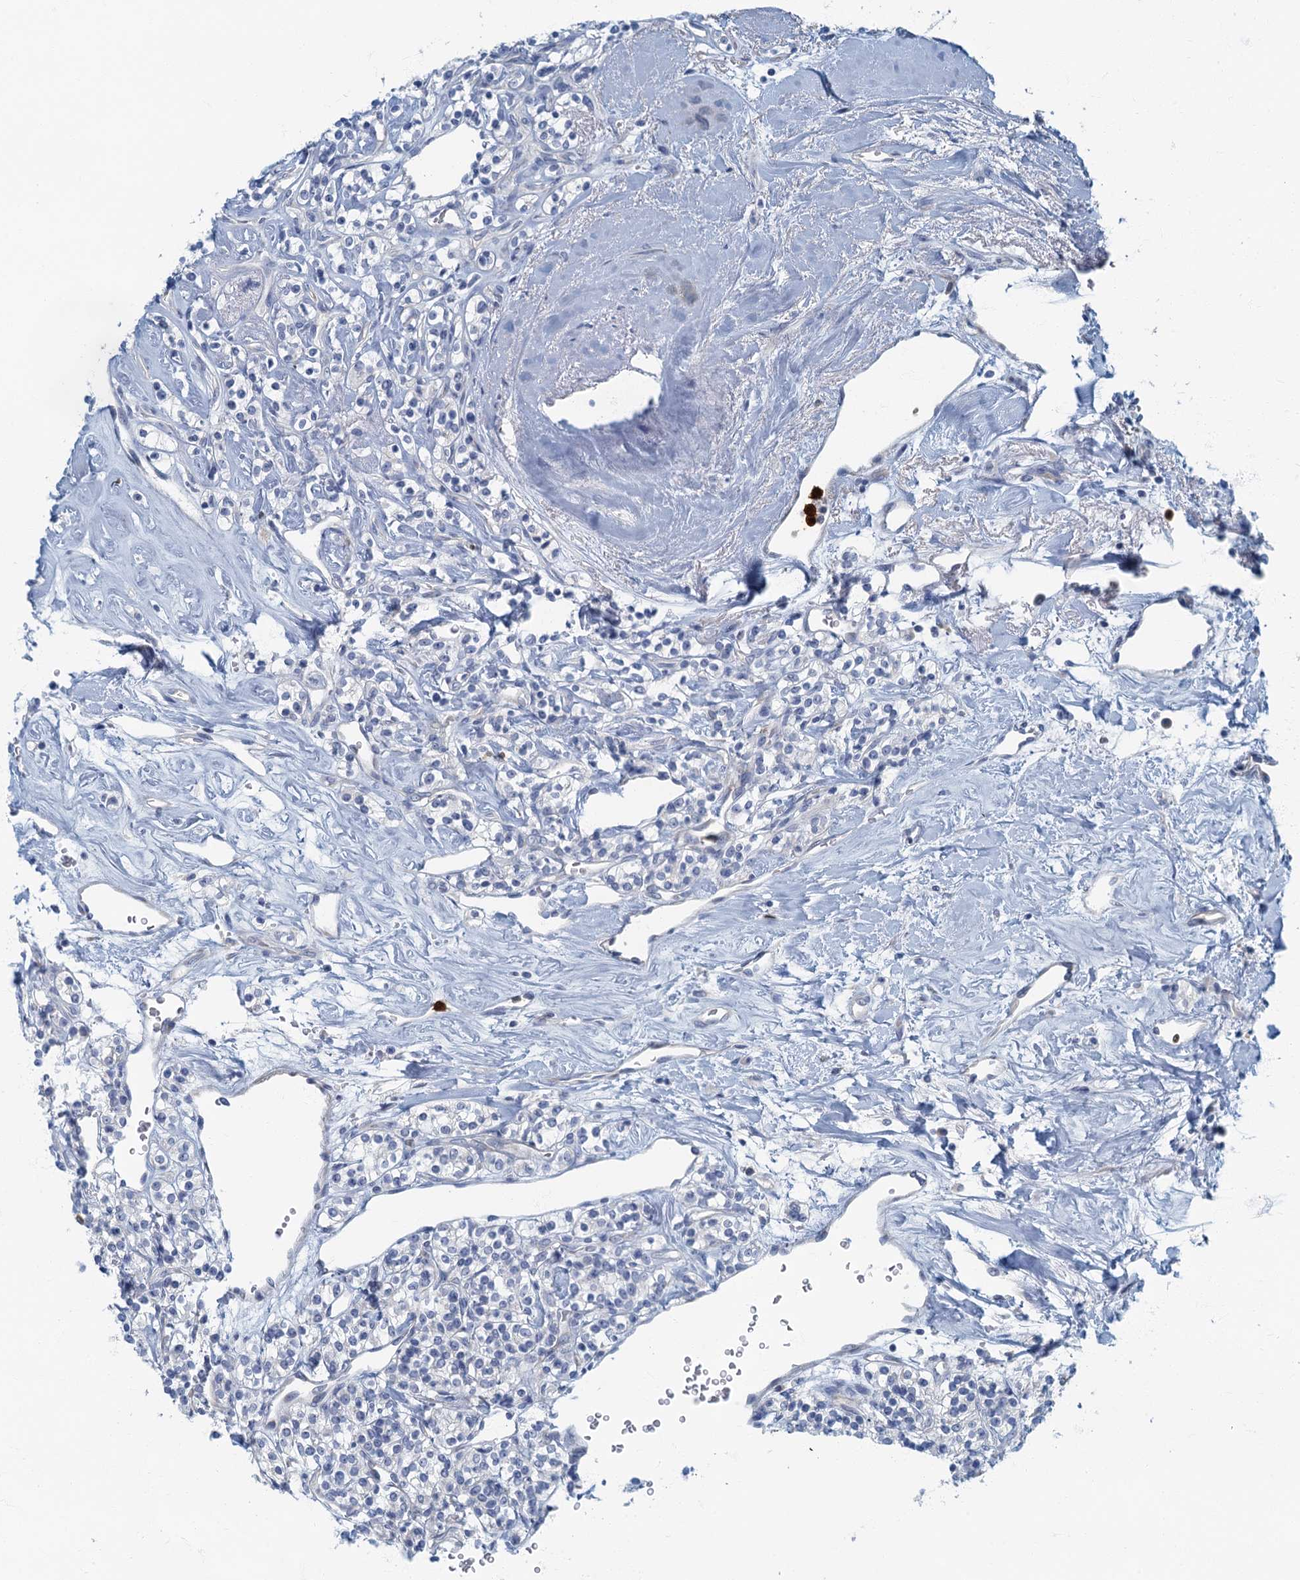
{"staining": {"intensity": "negative", "quantity": "none", "location": "none"}, "tissue": "renal cancer", "cell_type": "Tumor cells", "image_type": "cancer", "snomed": [{"axis": "morphology", "description": "Adenocarcinoma, NOS"}, {"axis": "topography", "description": "Kidney"}], "caption": "Renal adenocarcinoma was stained to show a protein in brown. There is no significant positivity in tumor cells.", "gene": "ANKDD1A", "patient": {"sex": "male", "age": 77}}